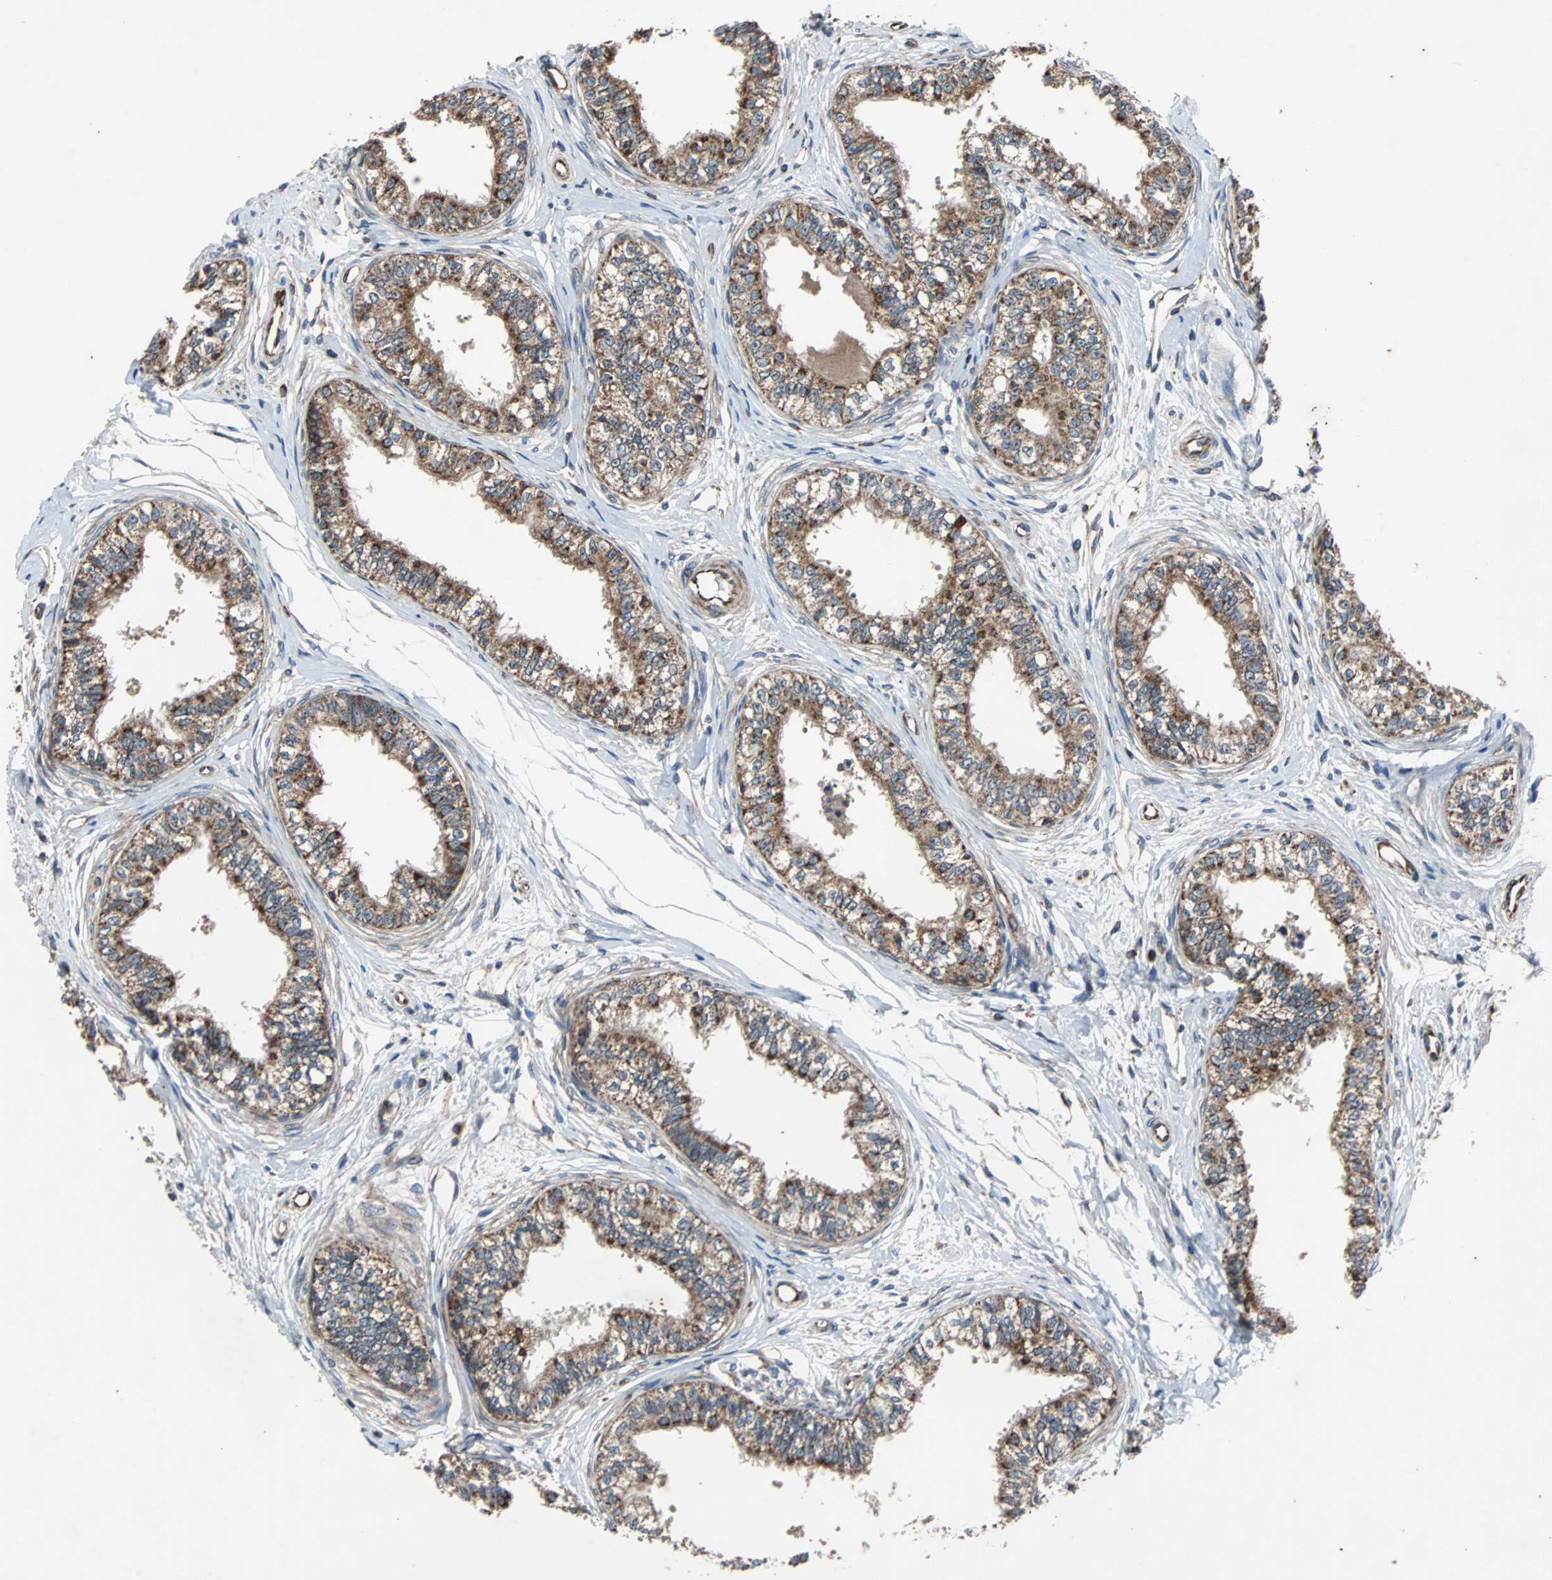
{"staining": {"intensity": "moderate", "quantity": ">75%", "location": "cytoplasmic/membranous"}, "tissue": "epididymis", "cell_type": "Glandular cells", "image_type": "normal", "snomed": [{"axis": "morphology", "description": "Normal tissue, NOS"}, {"axis": "morphology", "description": "Adenocarcinoma, metastatic, NOS"}, {"axis": "topography", "description": "Testis"}, {"axis": "topography", "description": "Epididymis"}], "caption": "An immunohistochemistry (IHC) histopathology image of unremarkable tissue is shown. Protein staining in brown labels moderate cytoplasmic/membranous positivity in epididymis within glandular cells.", "gene": "ACTR3", "patient": {"sex": "male", "age": 26}}